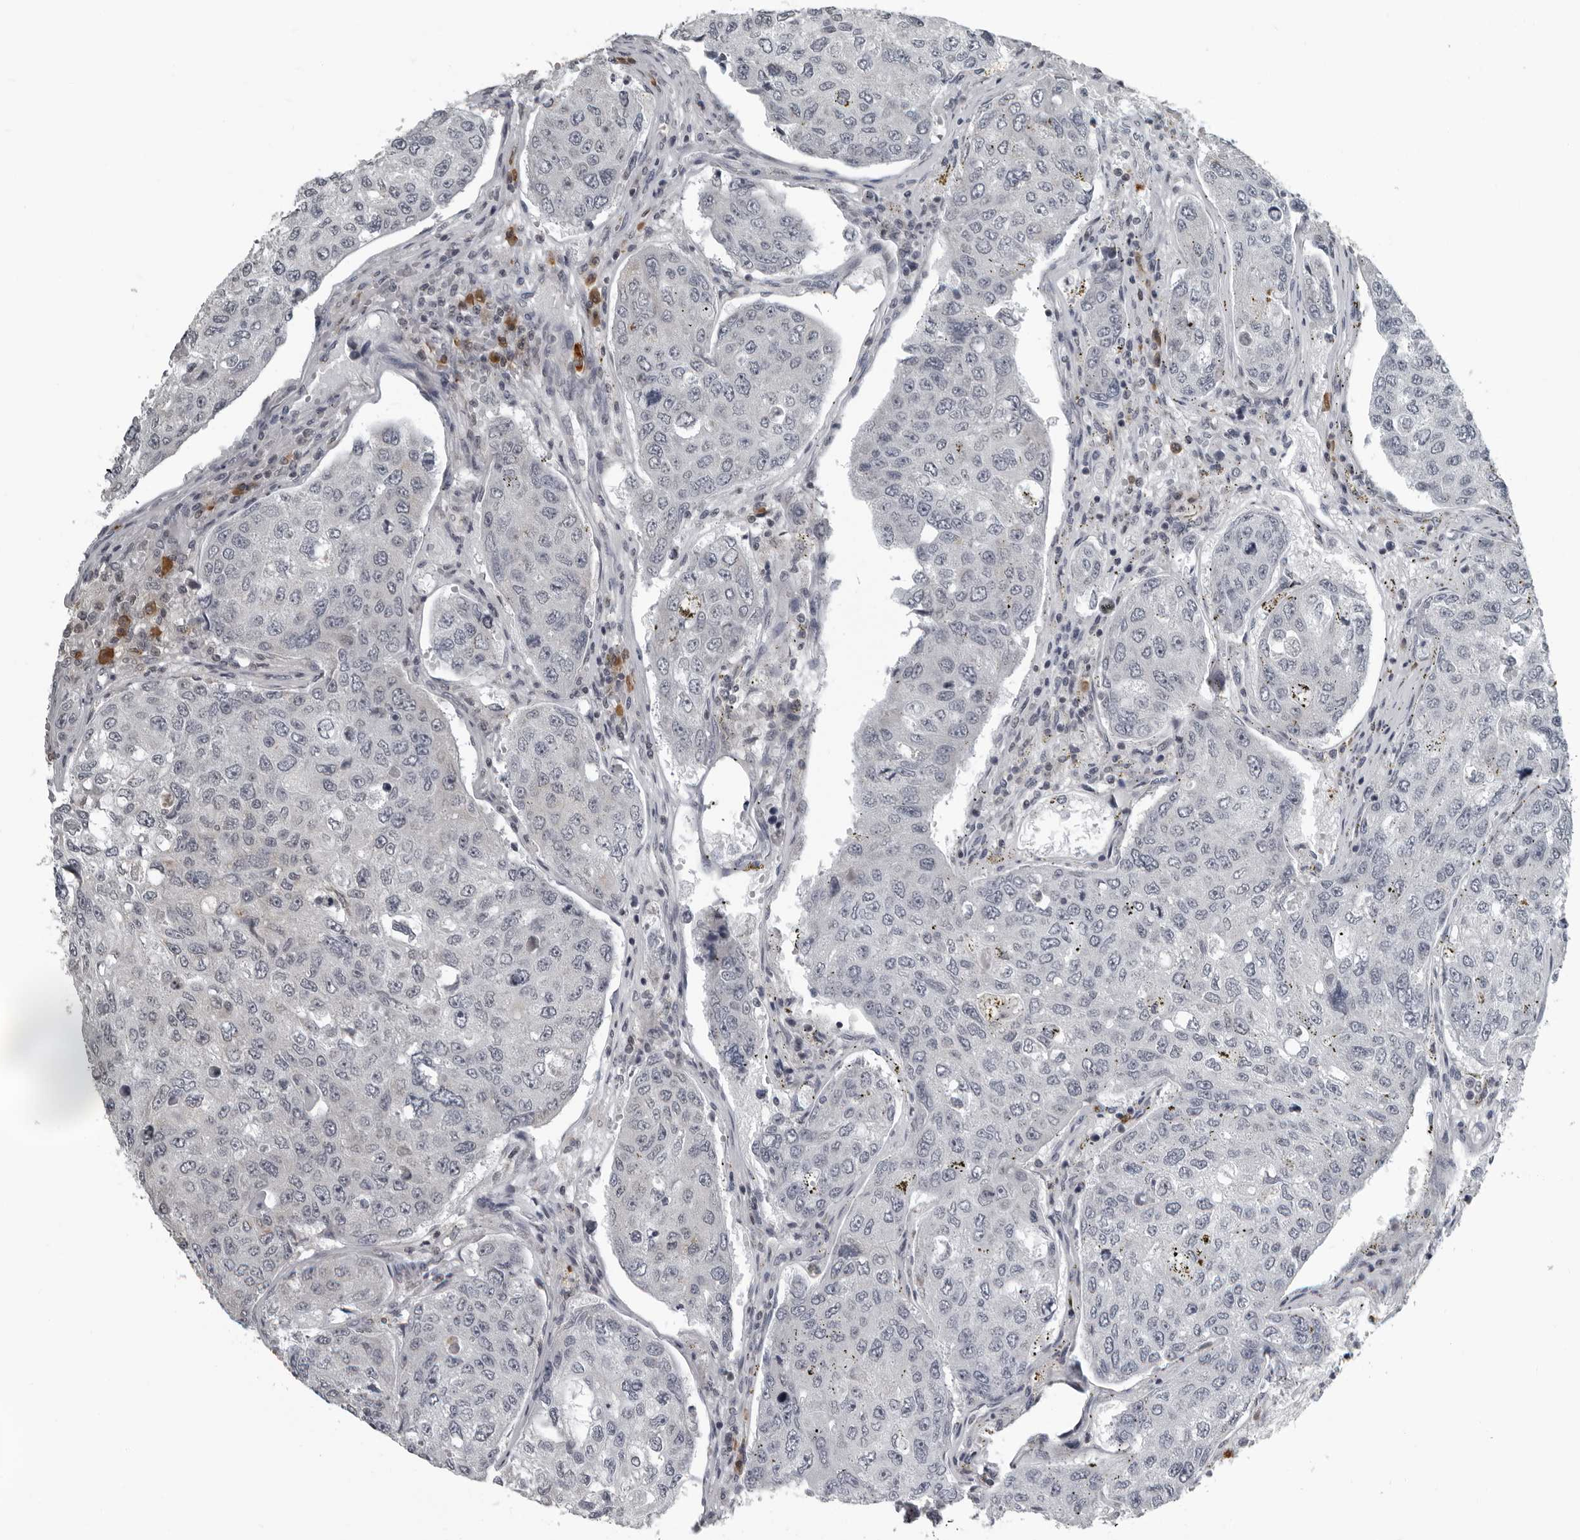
{"staining": {"intensity": "negative", "quantity": "none", "location": "none"}, "tissue": "urothelial cancer", "cell_type": "Tumor cells", "image_type": "cancer", "snomed": [{"axis": "morphology", "description": "Urothelial carcinoma, High grade"}, {"axis": "topography", "description": "Lymph node"}, {"axis": "topography", "description": "Urinary bladder"}], "caption": "A high-resolution histopathology image shows immunohistochemistry staining of urothelial cancer, which shows no significant positivity in tumor cells.", "gene": "RTCA", "patient": {"sex": "male", "age": 51}}